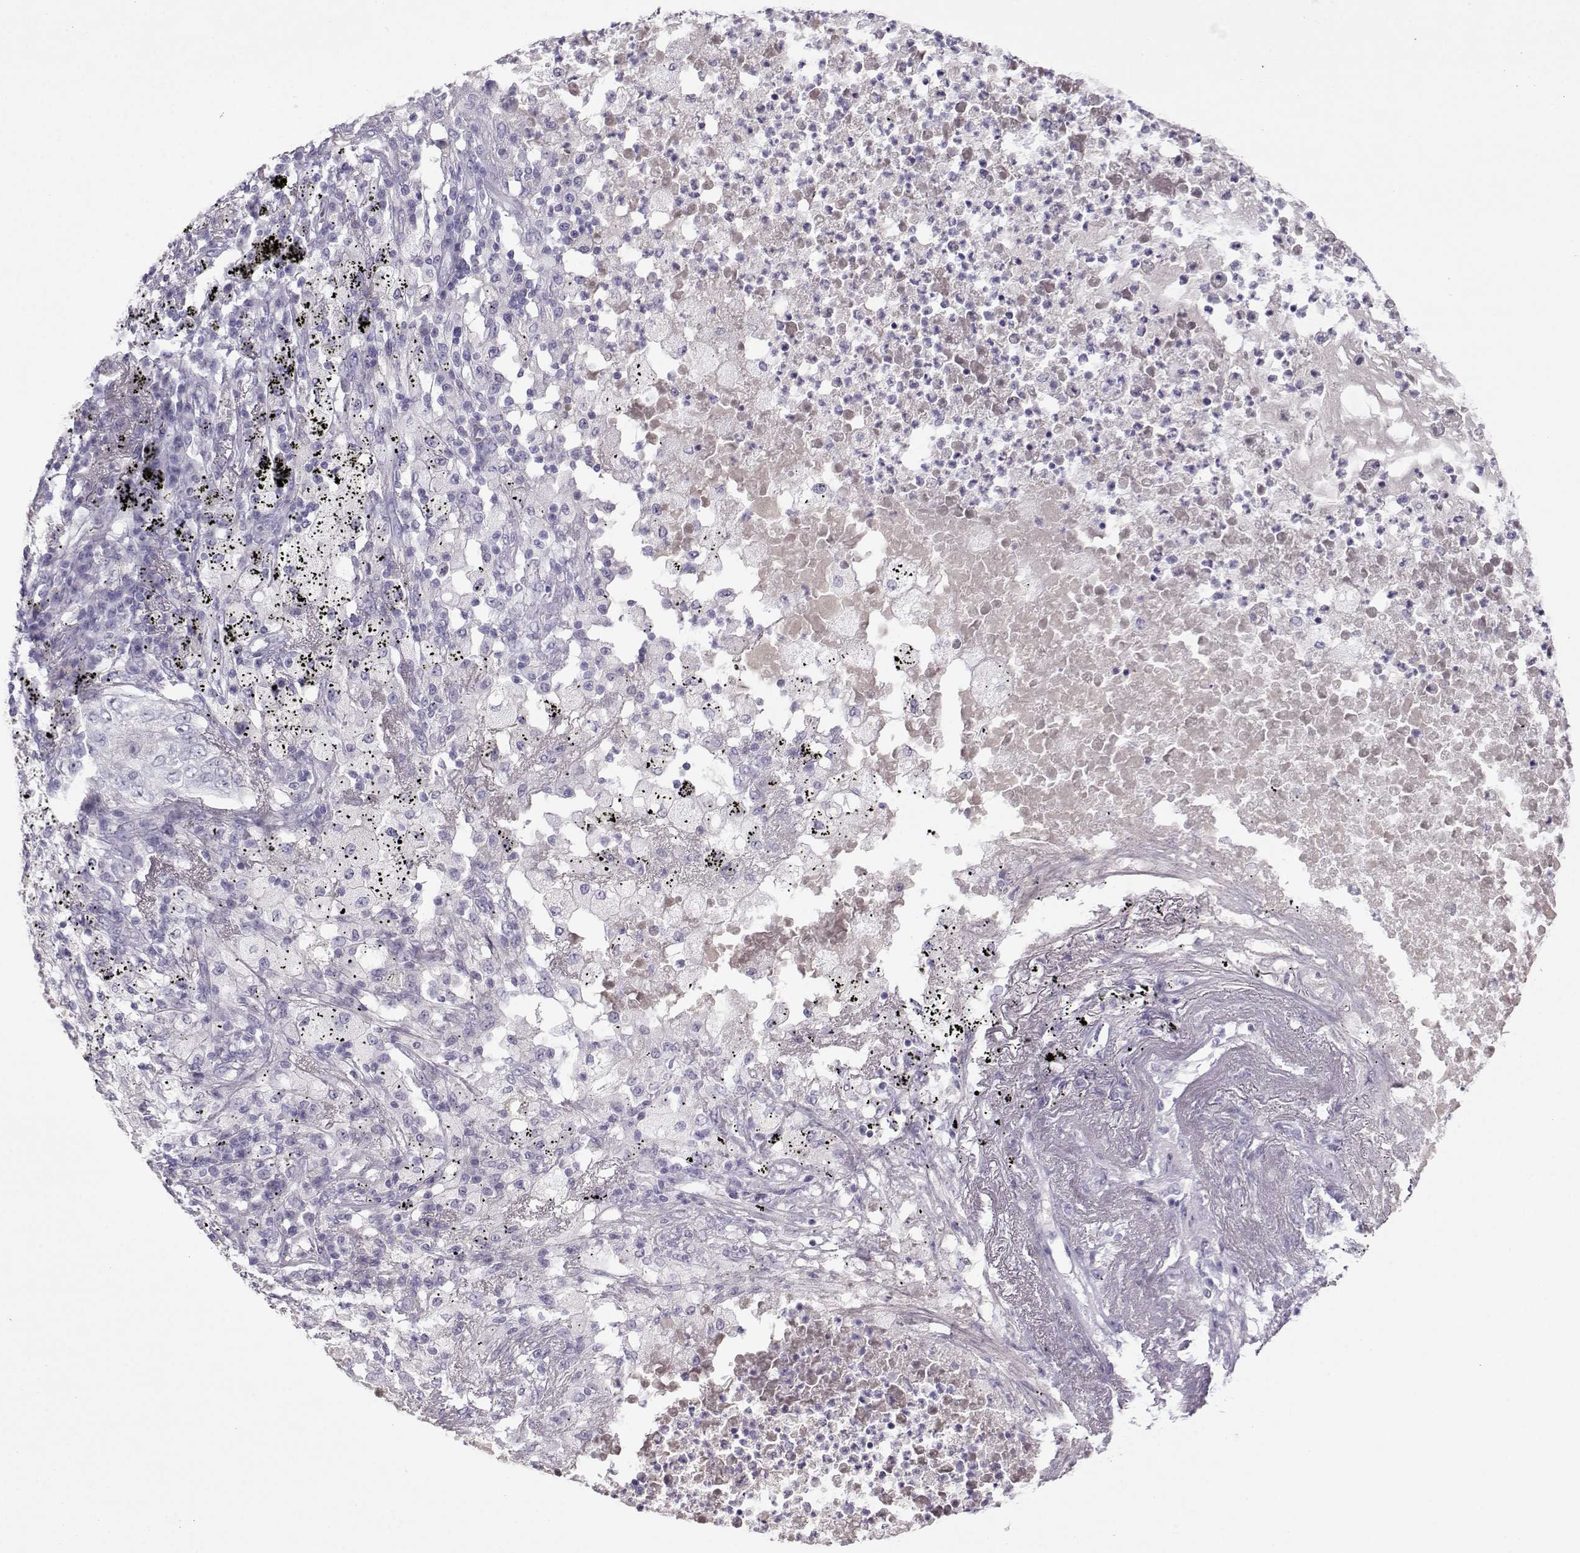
{"staining": {"intensity": "negative", "quantity": "none", "location": "none"}, "tissue": "lung cancer", "cell_type": "Tumor cells", "image_type": "cancer", "snomed": [{"axis": "morphology", "description": "Adenocarcinoma, NOS"}, {"axis": "topography", "description": "Lung"}], "caption": "High magnification brightfield microscopy of lung cancer stained with DAB (brown) and counterstained with hematoxylin (blue): tumor cells show no significant positivity. (DAB (3,3'-diaminobenzidine) IHC, high magnification).", "gene": "ARMC2", "patient": {"sex": "female", "age": 73}}